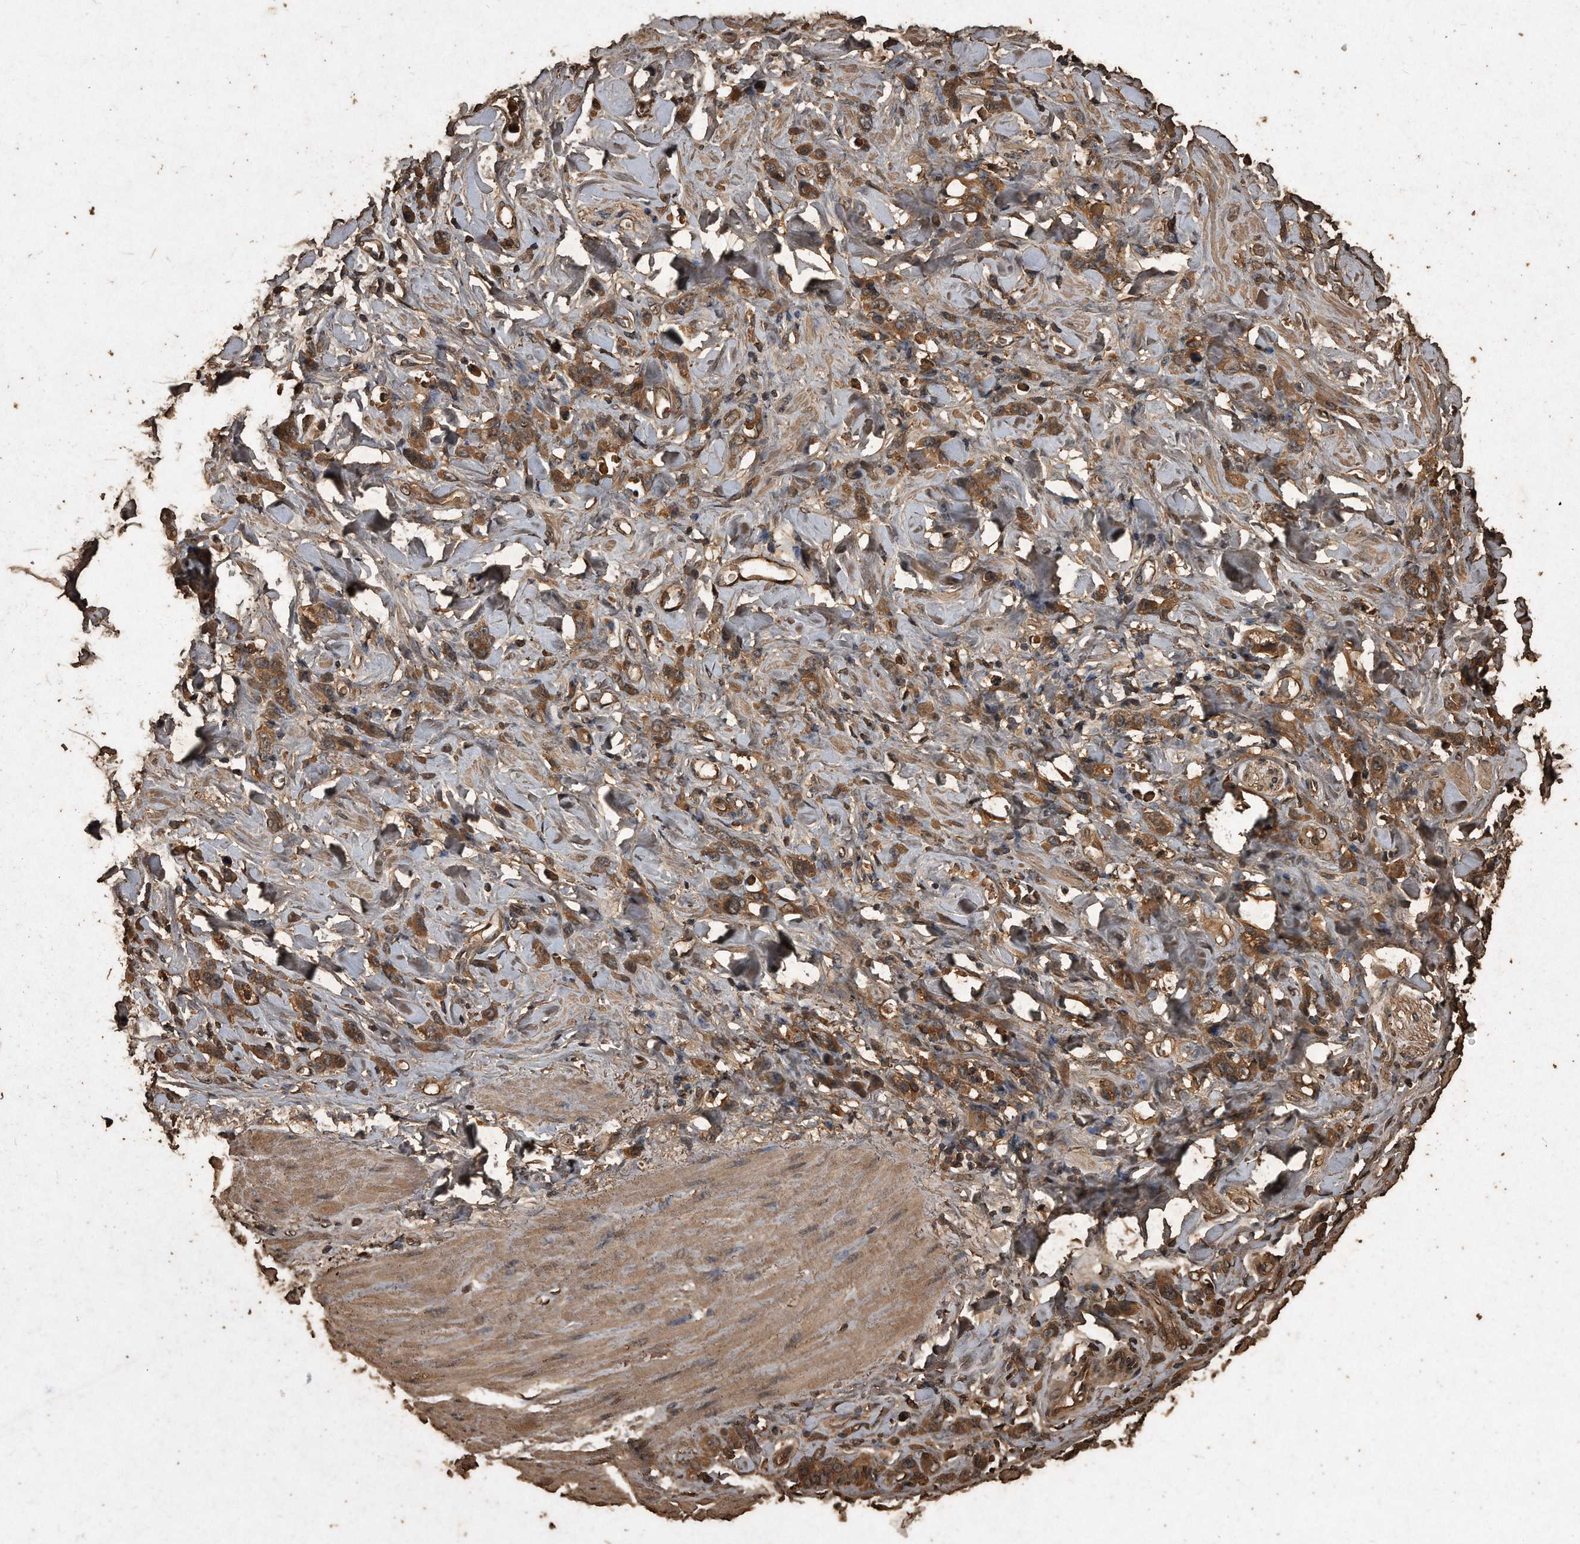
{"staining": {"intensity": "moderate", "quantity": ">75%", "location": "cytoplasmic/membranous"}, "tissue": "stomach cancer", "cell_type": "Tumor cells", "image_type": "cancer", "snomed": [{"axis": "morphology", "description": "Normal tissue, NOS"}, {"axis": "morphology", "description": "Adenocarcinoma, NOS"}, {"axis": "topography", "description": "Stomach"}], "caption": "Stomach cancer (adenocarcinoma) was stained to show a protein in brown. There is medium levels of moderate cytoplasmic/membranous positivity in about >75% of tumor cells. Immunohistochemistry (ihc) stains the protein of interest in brown and the nuclei are stained blue.", "gene": "CFLAR", "patient": {"sex": "male", "age": 82}}